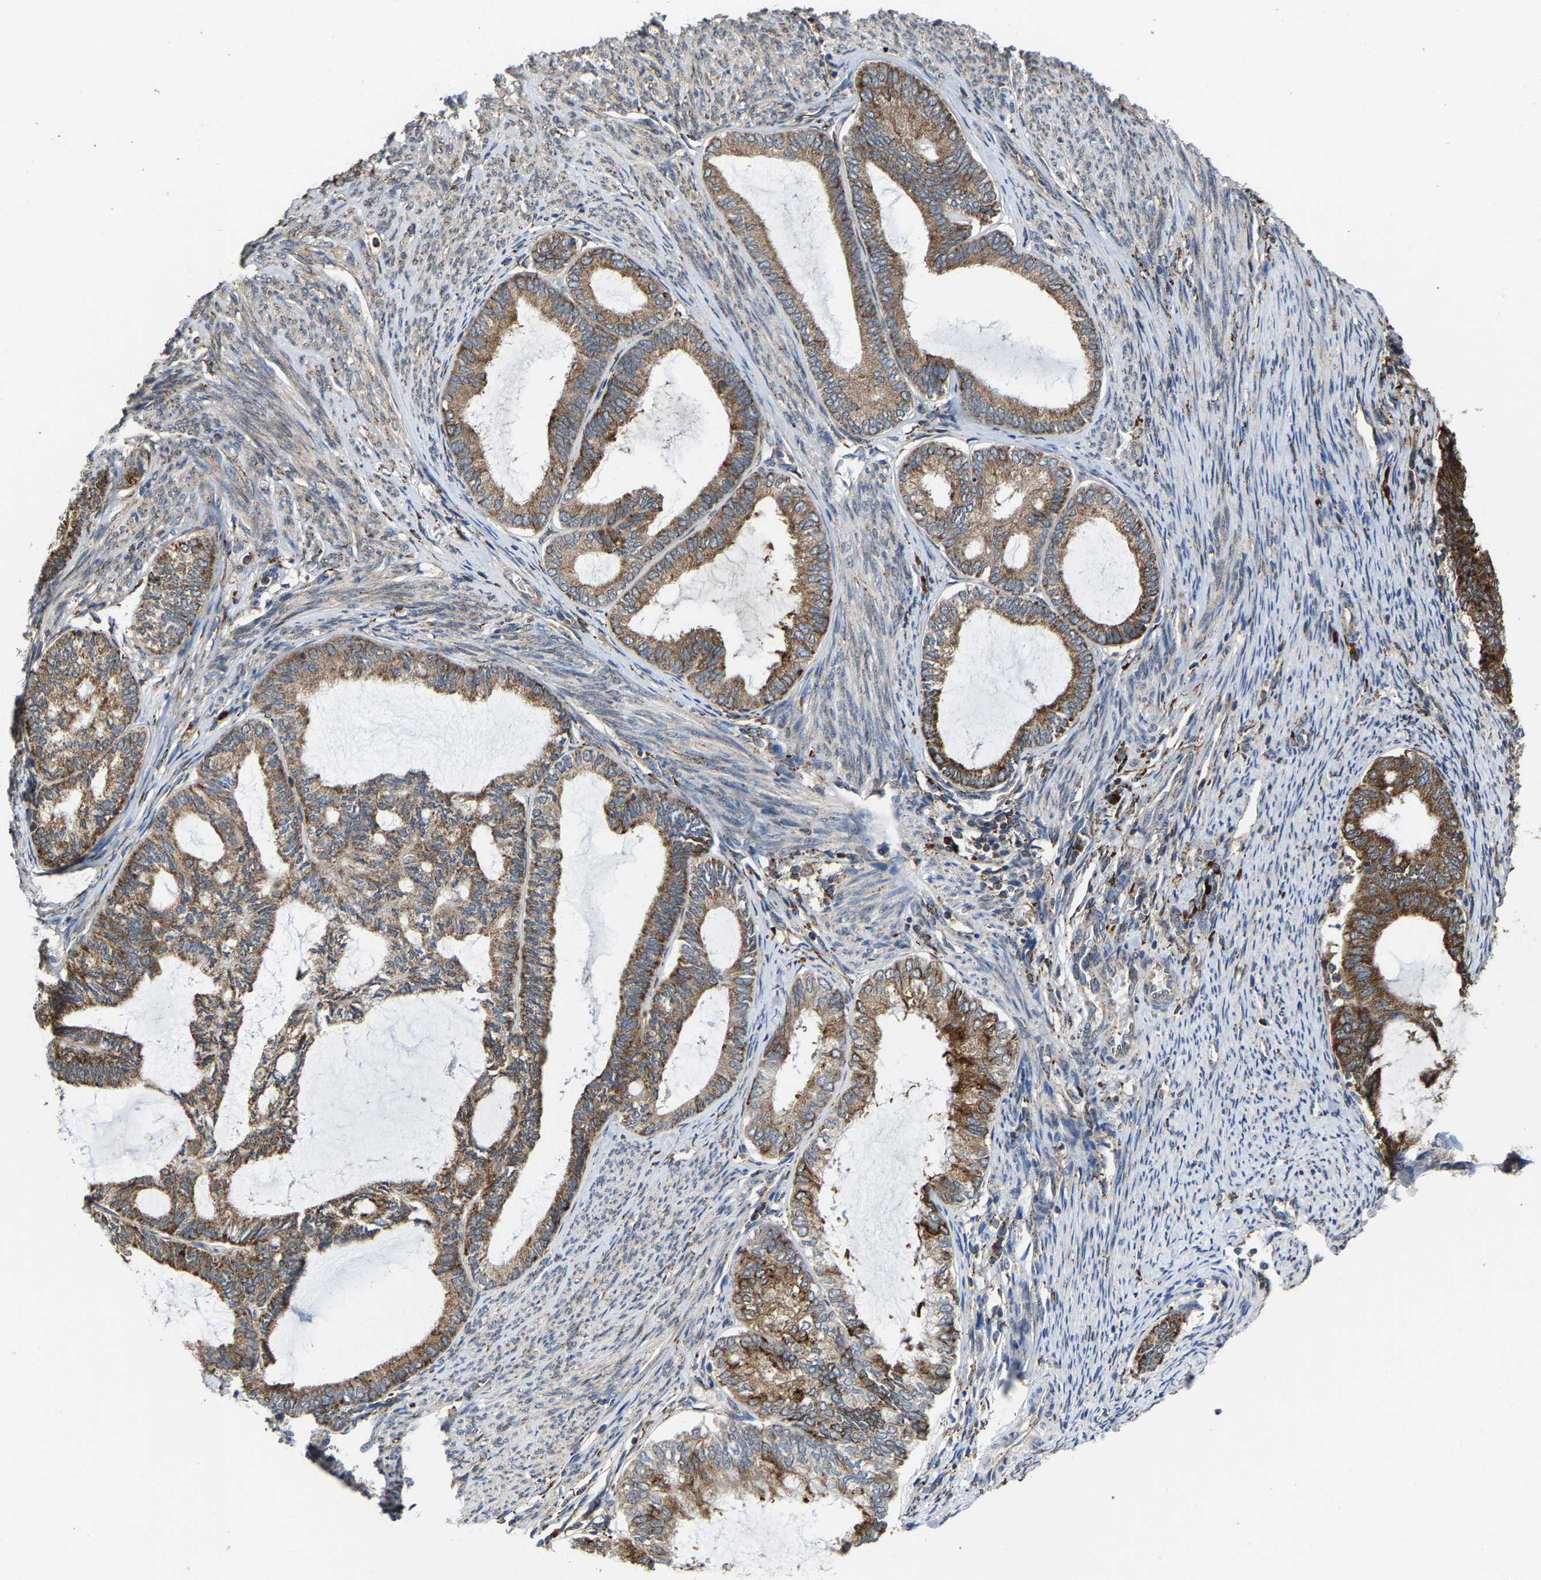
{"staining": {"intensity": "strong", "quantity": ">75%", "location": "cytoplasmic/membranous"}, "tissue": "endometrial cancer", "cell_type": "Tumor cells", "image_type": "cancer", "snomed": [{"axis": "morphology", "description": "Adenocarcinoma, NOS"}, {"axis": "topography", "description": "Endometrium"}], "caption": "Endometrial cancer (adenocarcinoma) stained with DAB (3,3'-diaminobenzidine) IHC demonstrates high levels of strong cytoplasmic/membranous positivity in about >75% of tumor cells.", "gene": "FGD3", "patient": {"sex": "female", "age": 86}}